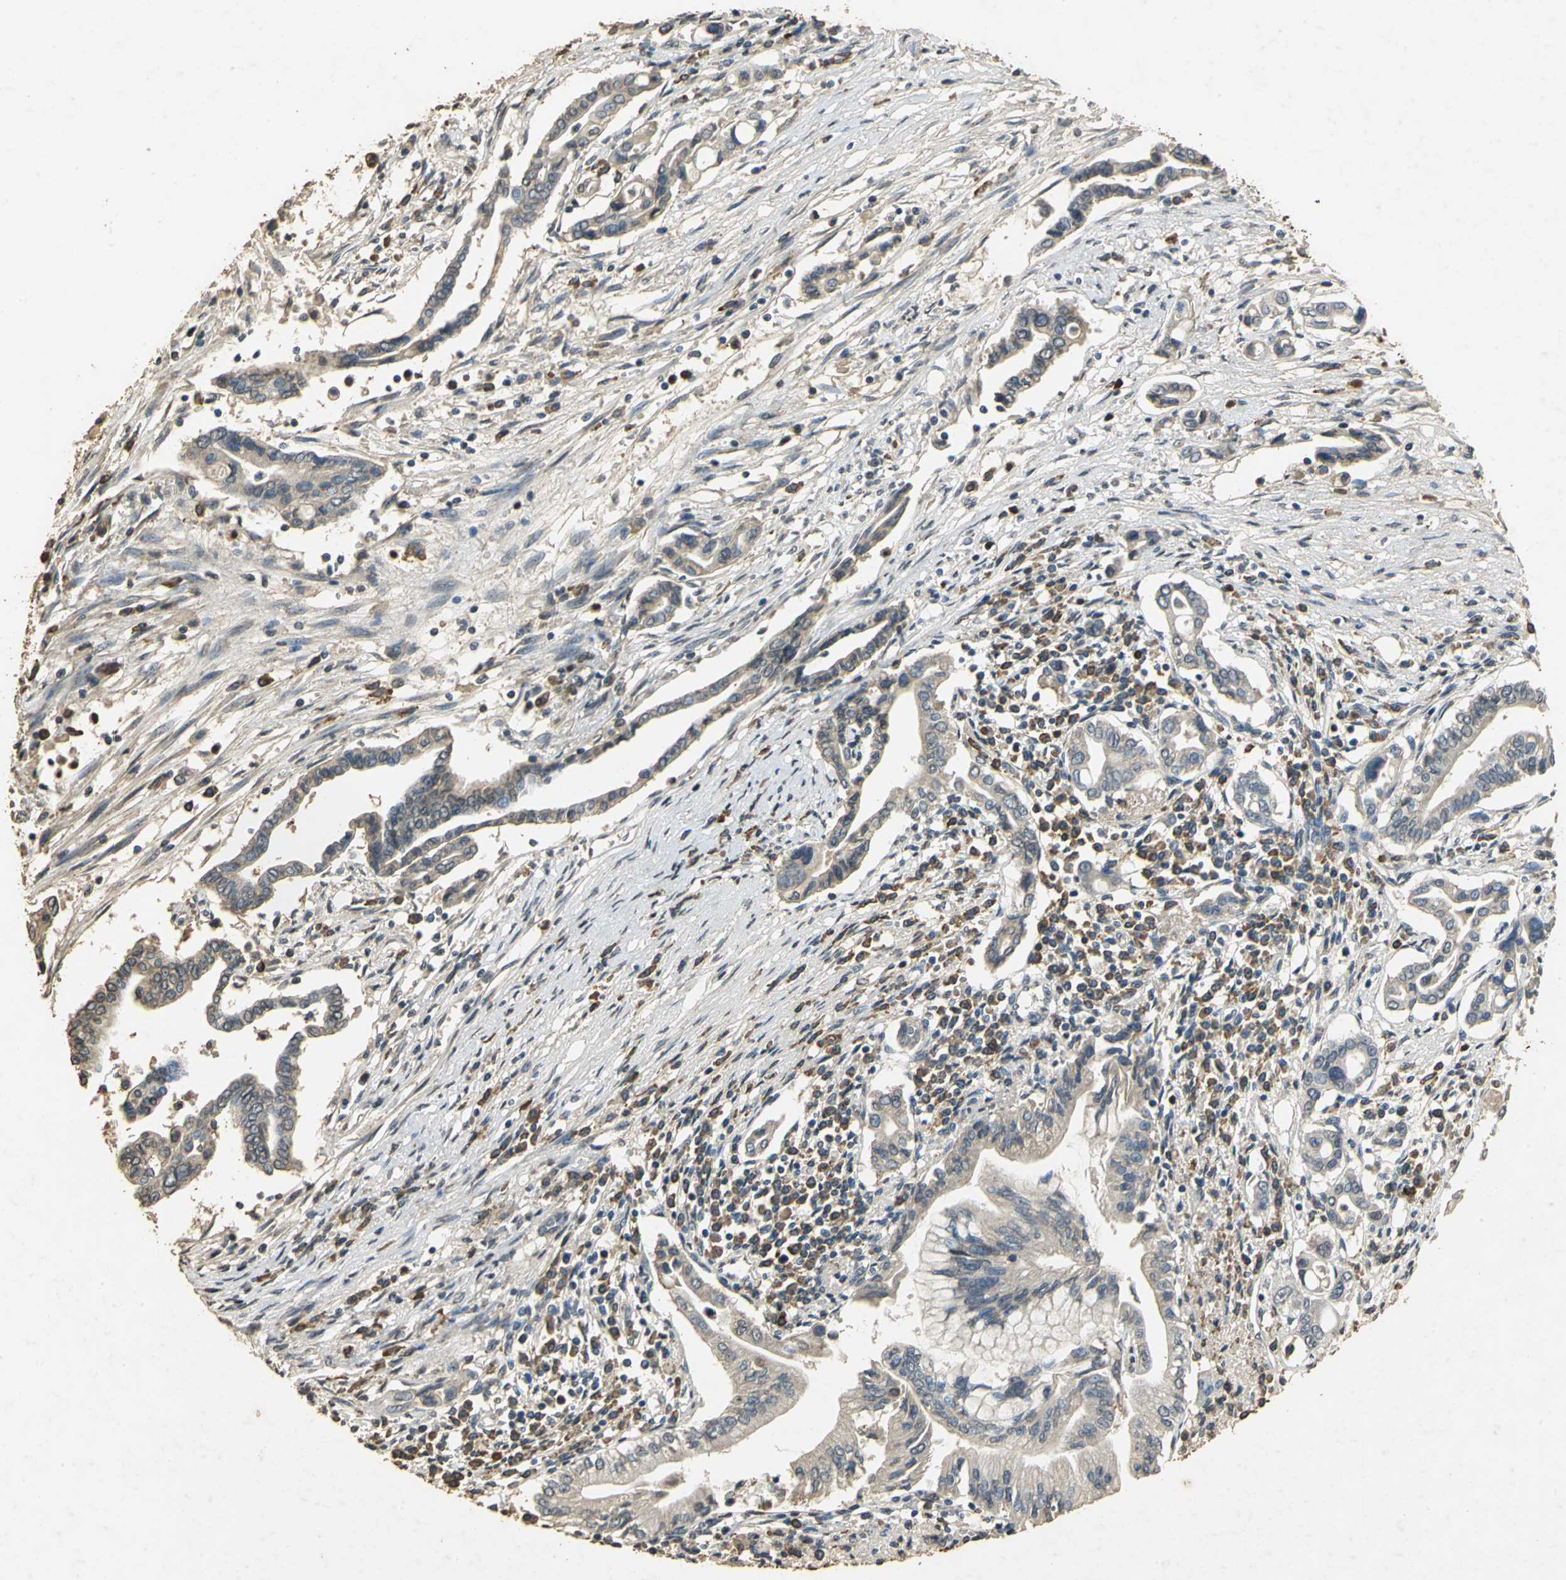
{"staining": {"intensity": "weak", "quantity": ">75%", "location": "cytoplasmic/membranous"}, "tissue": "pancreatic cancer", "cell_type": "Tumor cells", "image_type": "cancer", "snomed": [{"axis": "morphology", "description": "Adenocarcinoma, NOS"}, {"axis": "topography", "description": "Pancreas"}], "caption": "Immunohistochemistry (IHC) staining of pancreatic cancer (adenocarcinoma), which exhibits low levels of weak cytoplasmic/membranous expression in about >75% of tumor cells indicating weak cytoplasmic/membranous protein staining. The staining was performed using DAB (brown) for protein detection and nuclei were counterstained in hematoxylin (blue).", "gene": "ACSL4", "patient": {"sex": "female", "age": 57}}